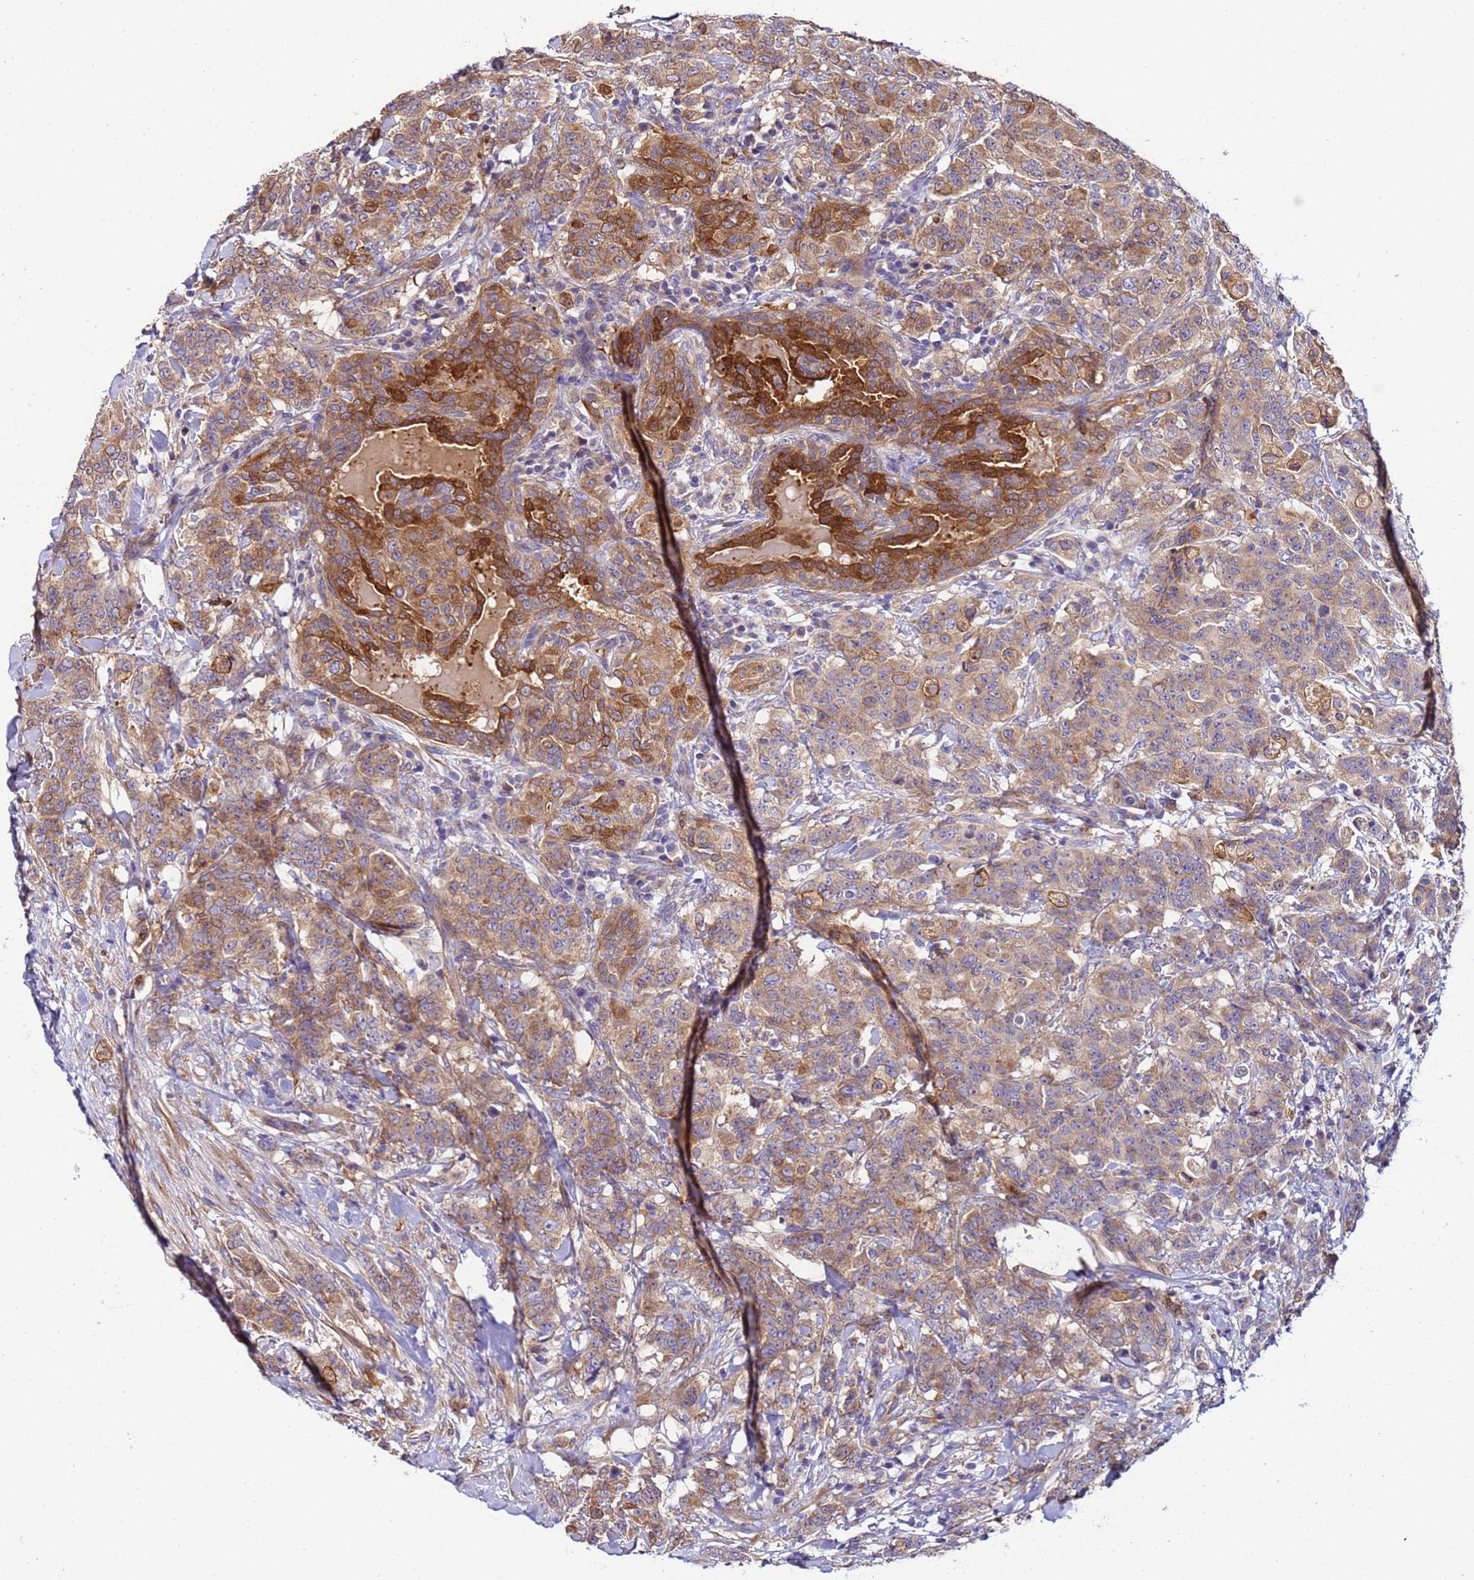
{"staining": {"intensity": "moderate", "quantity": ">75%", "location": "cytoplasmic/membranous"}, "tissue": "breast cancer", "cell_type": "Tumor cells", "image_type": "cancer", "snomed": [{"axis": "morphology", "description": "Duct carcinoma"}, {"axis": "topography", "description": "Breast"}], "caption": "Approximately >75% of tumor cells in human breast cancer (infiltrating ductal carcinoma) reveal moderate cytoplasmic/membranous protein expression as visualized by brown immunohistochemical staining.", "gene": "PAQR7", "patient": {"sex": "female", "age": 40}}